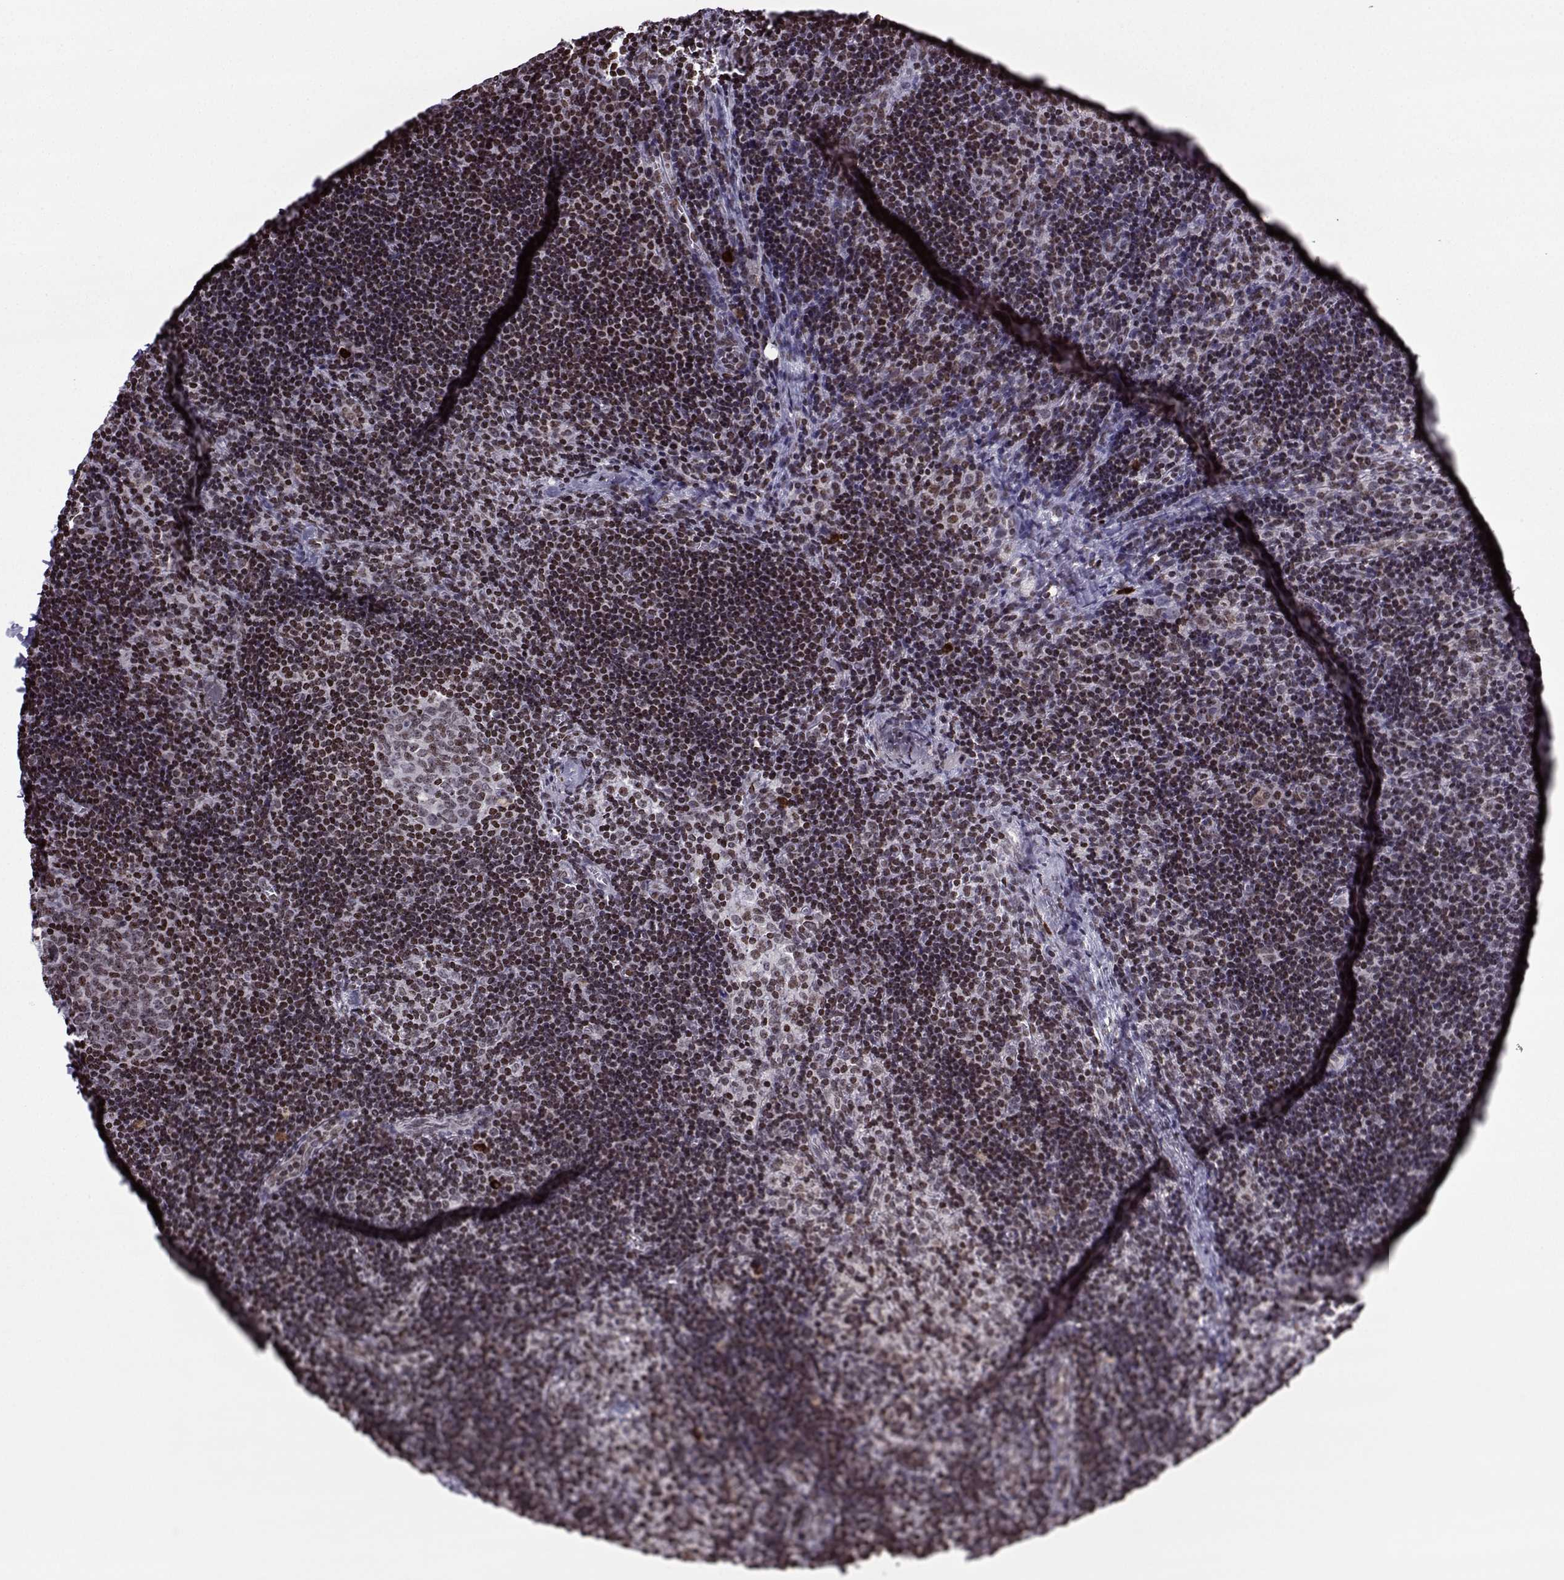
{"staining": {"intensity": "moderate", "quantity": "<25%", "location": "nuclear"}, "tissue": "lymph node", "cell_type": "Germinal center cells", "image_type": "normal", "snomed": [{"axis": "morphology", "description": "Normal tissue, NOS"}, {"axis": "topography", "description": "Lymph node"}], "caption": "The photomicrograph reveals a brown stain indicating the presence of a protein in the nuclear of germinal center cells in lymph node.", "gene": "ZNF19", "patient": {"sex": "female", "age": 52}}